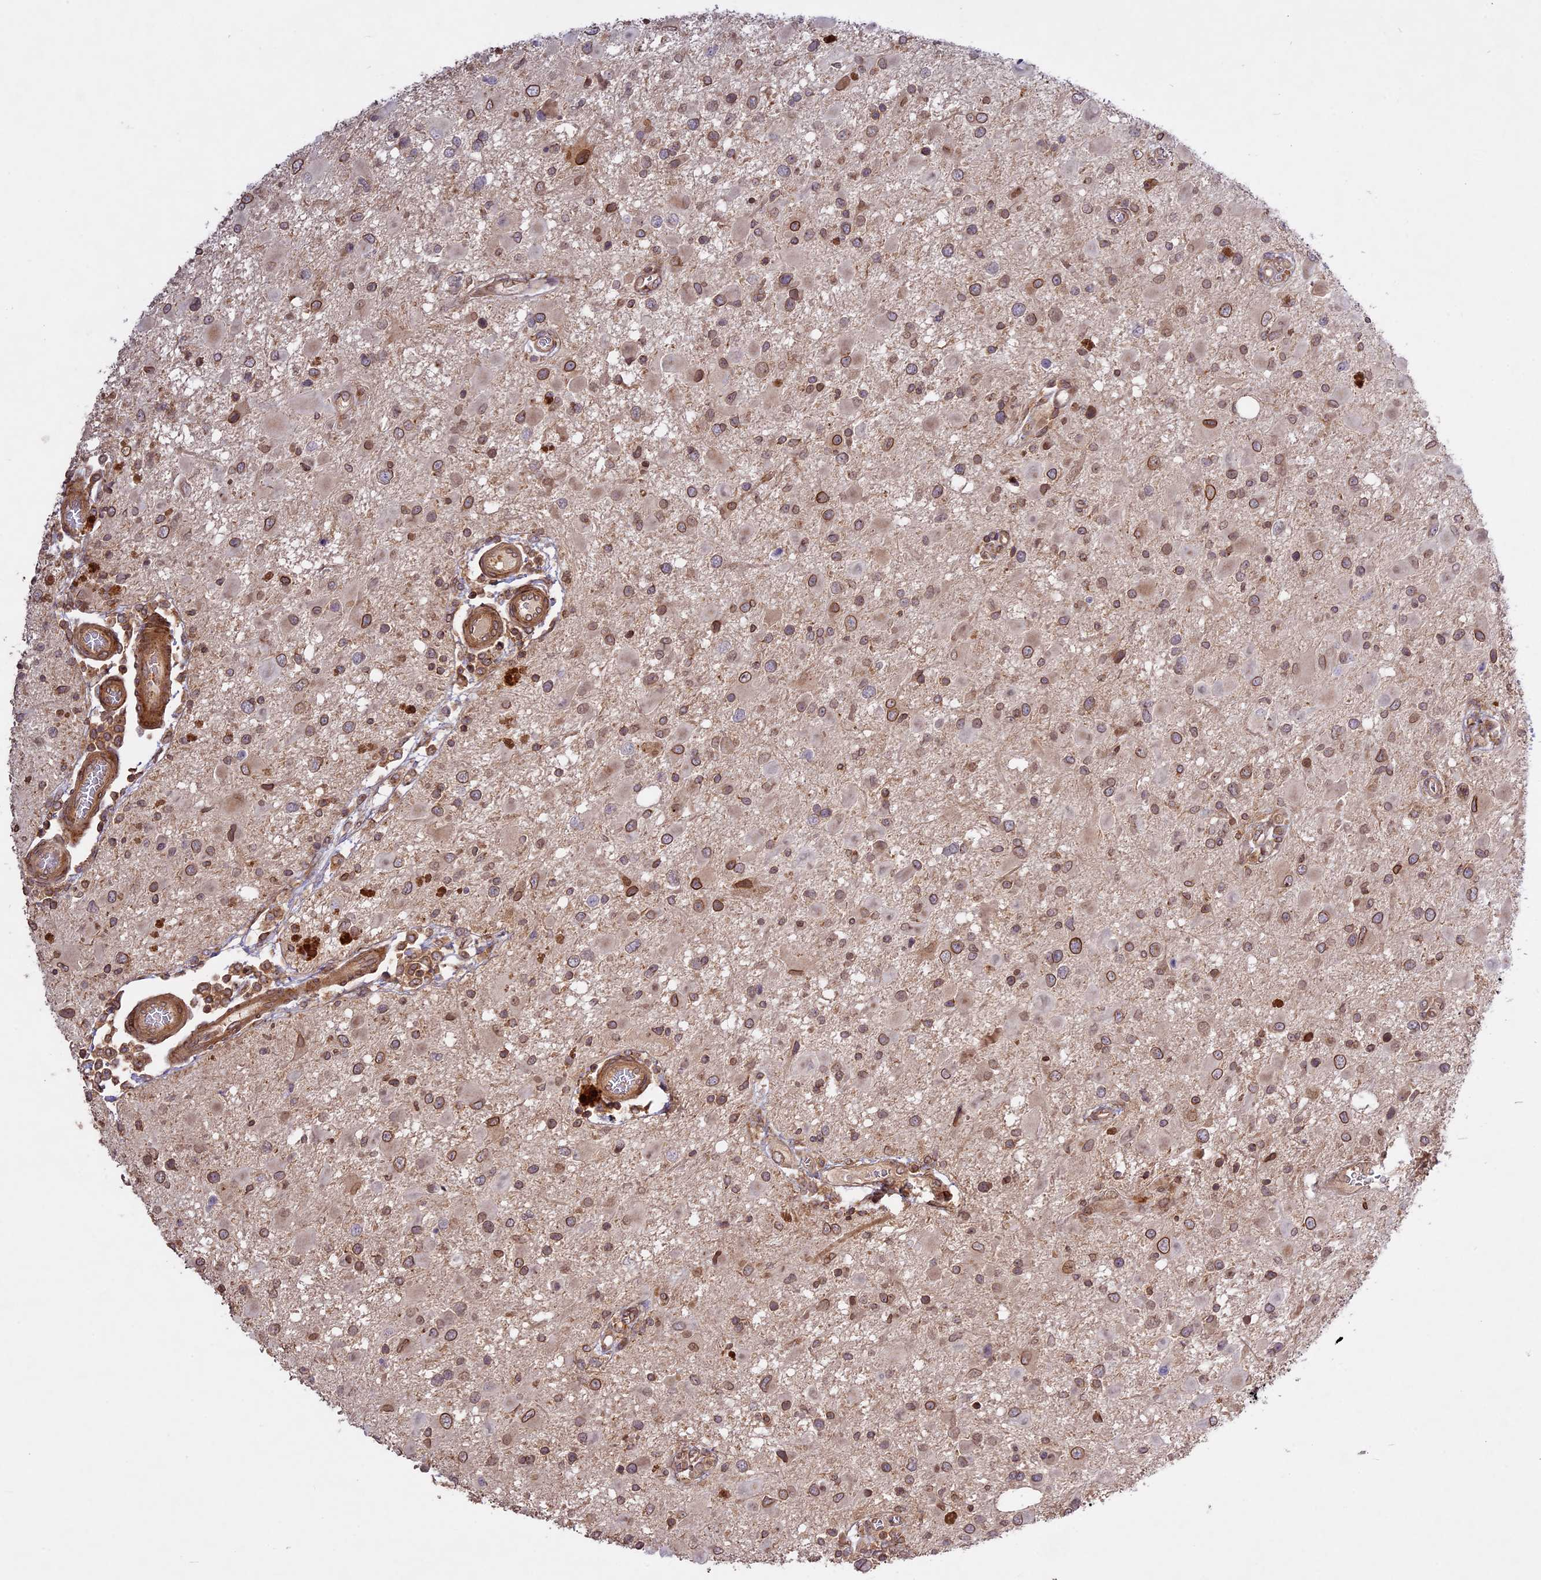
{"staining": {"intensity": "moderate", "quantity": "25%-75%", "location": "cytoplasmic/membranous,nuclear"}, "tissue": "glioma", "cell_type": "Tumor cells", "image_type": "cancer", "snomed": [{"axis": "morphology", "description": "Glioma, malignant, High grade"}, {"axis": "topography", "description": "Brain"}], "caption": "A high-resolution image shows immunohistochemistry (IHC) staining of malignant glioma (high-grade), which demonstrates moderate cytoplasmic/membranous and nuclear positivity in approximately 25%-75% of tumor cells.", "gene": "DGKH", "patient": {"sex": "male", "age": 53}}